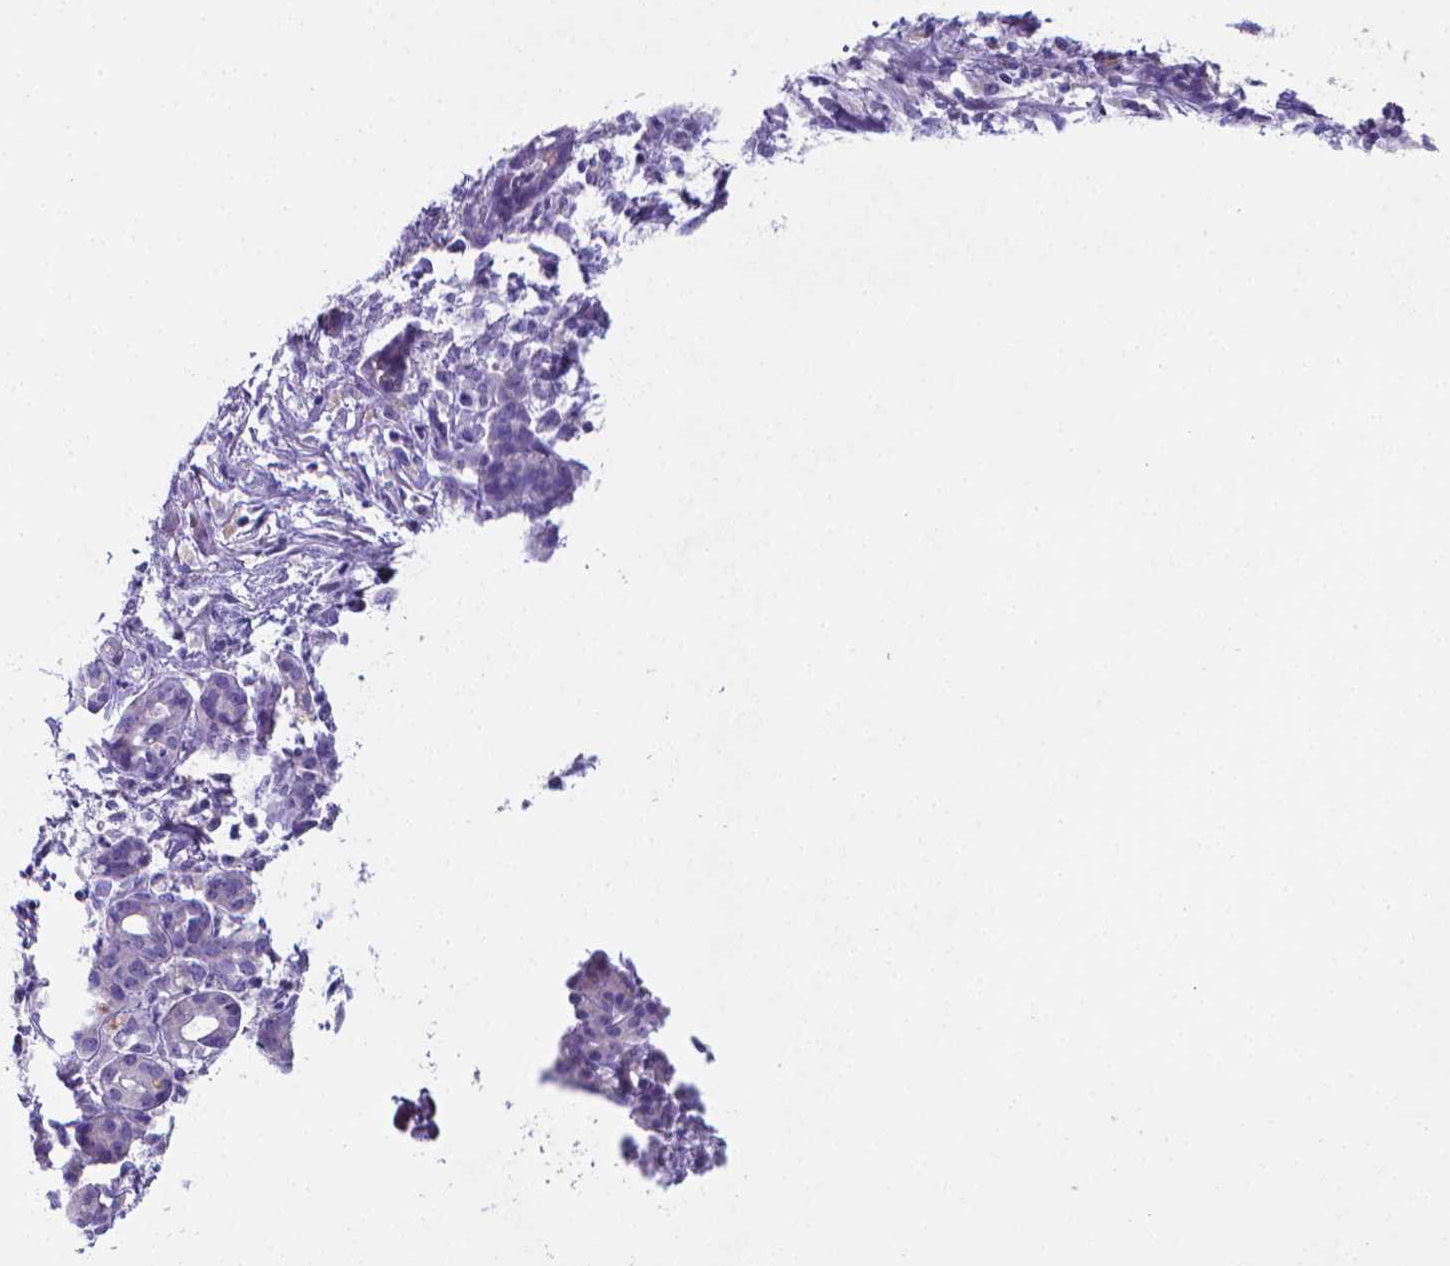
{"staining": {"intensity": "negative", "quantity": "none", "location": "none"}, "tissue": "pancreatic cancer", "cell_type": "Tumor cells", "image_type": "cancer", "snomed": [{"axis": "morphology", "description": "Adenocarcinoma, NOS"}, {"axis": "topography", "description": "Pancreas"}], "caption": "IHC histopathology image of neoplastic tissue: pancreatic adenocarcinoma stained with DAB displays no significant protein expression in tumor cells. (DAB immunohistochemistry visualized using brightfield microscopy, high magnification).", "gene": "LRRC73", "patient": {"sex": "female", "age": 66}}